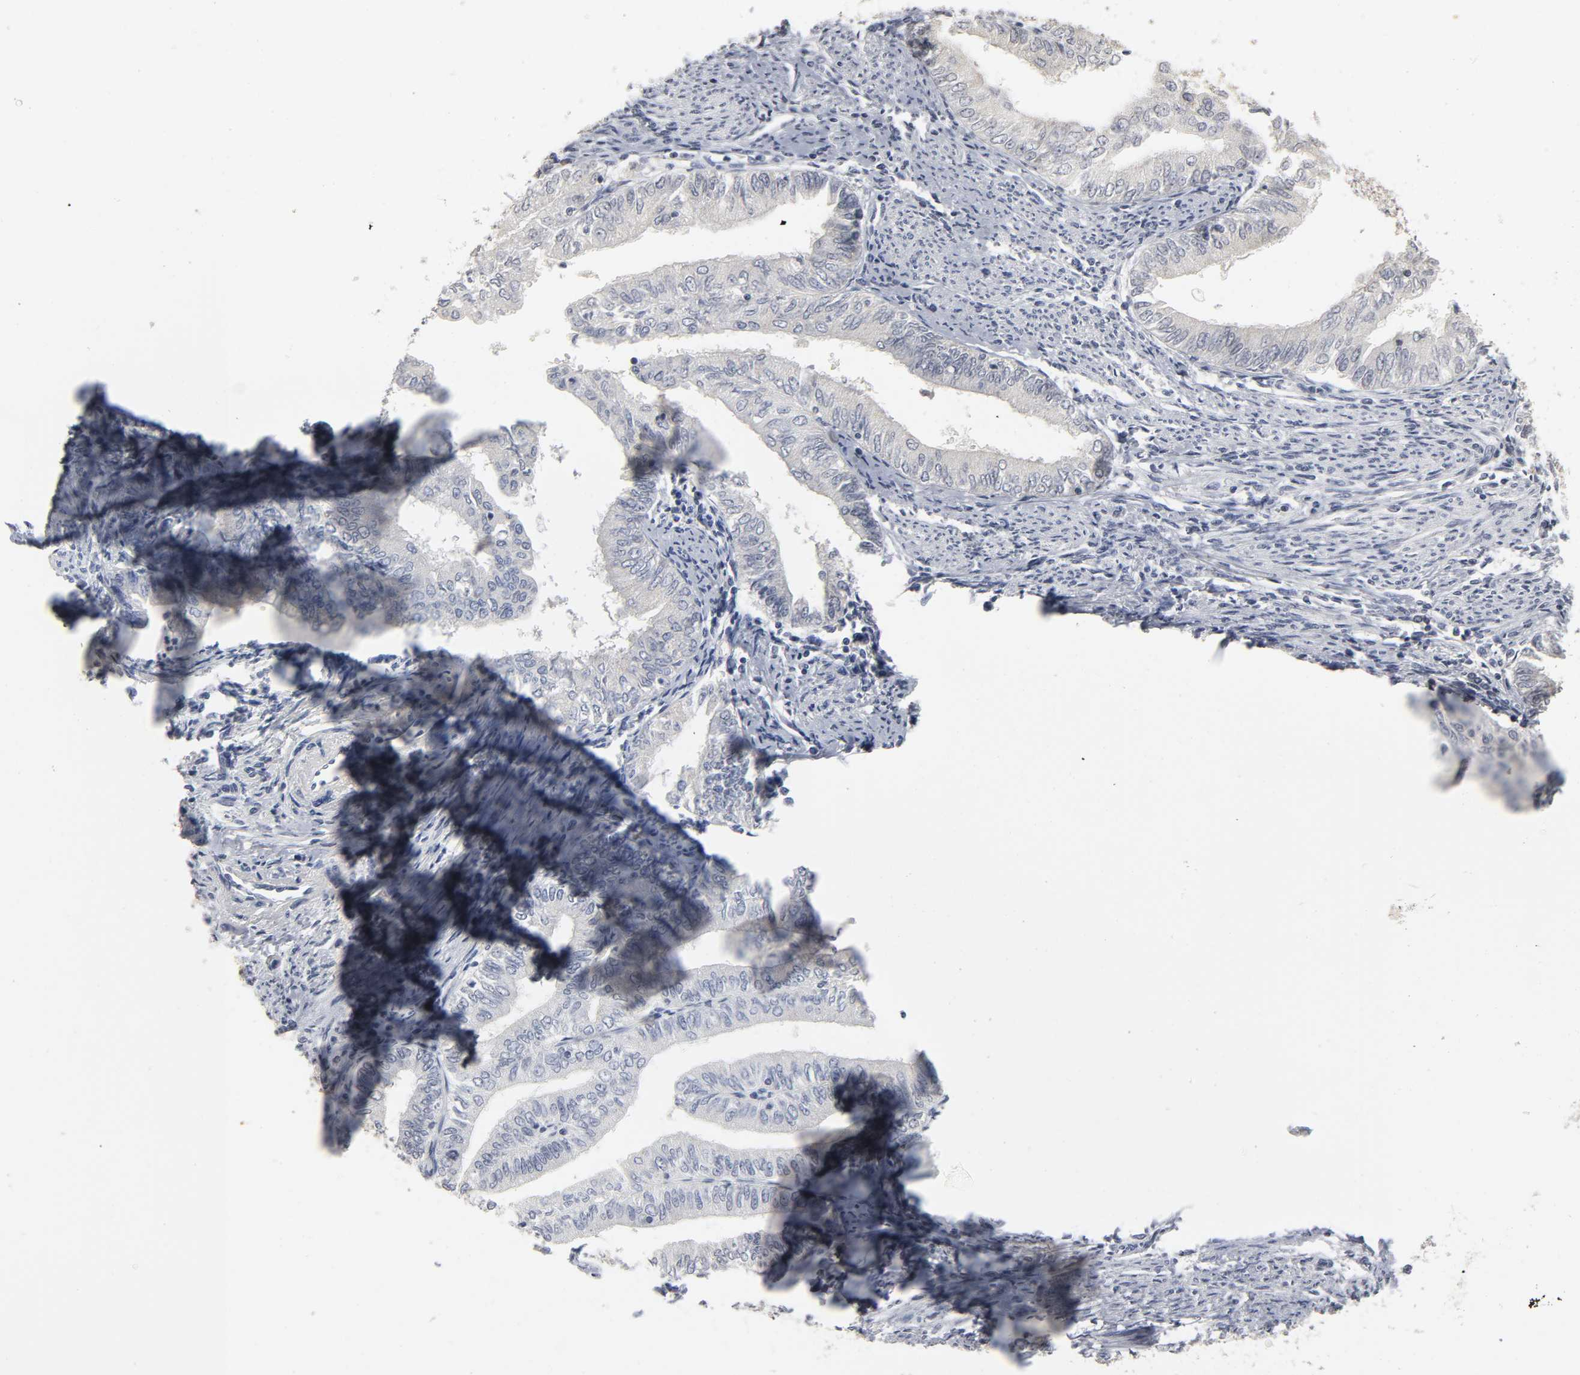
{"staining": {"intensity": "negative", "quantity": "none", "location": "none"}, "tissue": "endometrial cancer", "cell_type": "Tumor cells", "image_type": "cancer", "snomed": [{"axis": "morphology", "description": "Adenocarcinoma, NOS"}, {"axis": "topography", "description": "Endometrium"}], "caption": "DAB immunohistochemical staining of endometrial adenocarcinoma reveals no significant expression in tumor cells. The staining is performed using DAB brown chromogen with nuclei counter-stained in using hematoxylin.", "gene": "TCAP", "patient": {"sex": "female", "age": 66}}